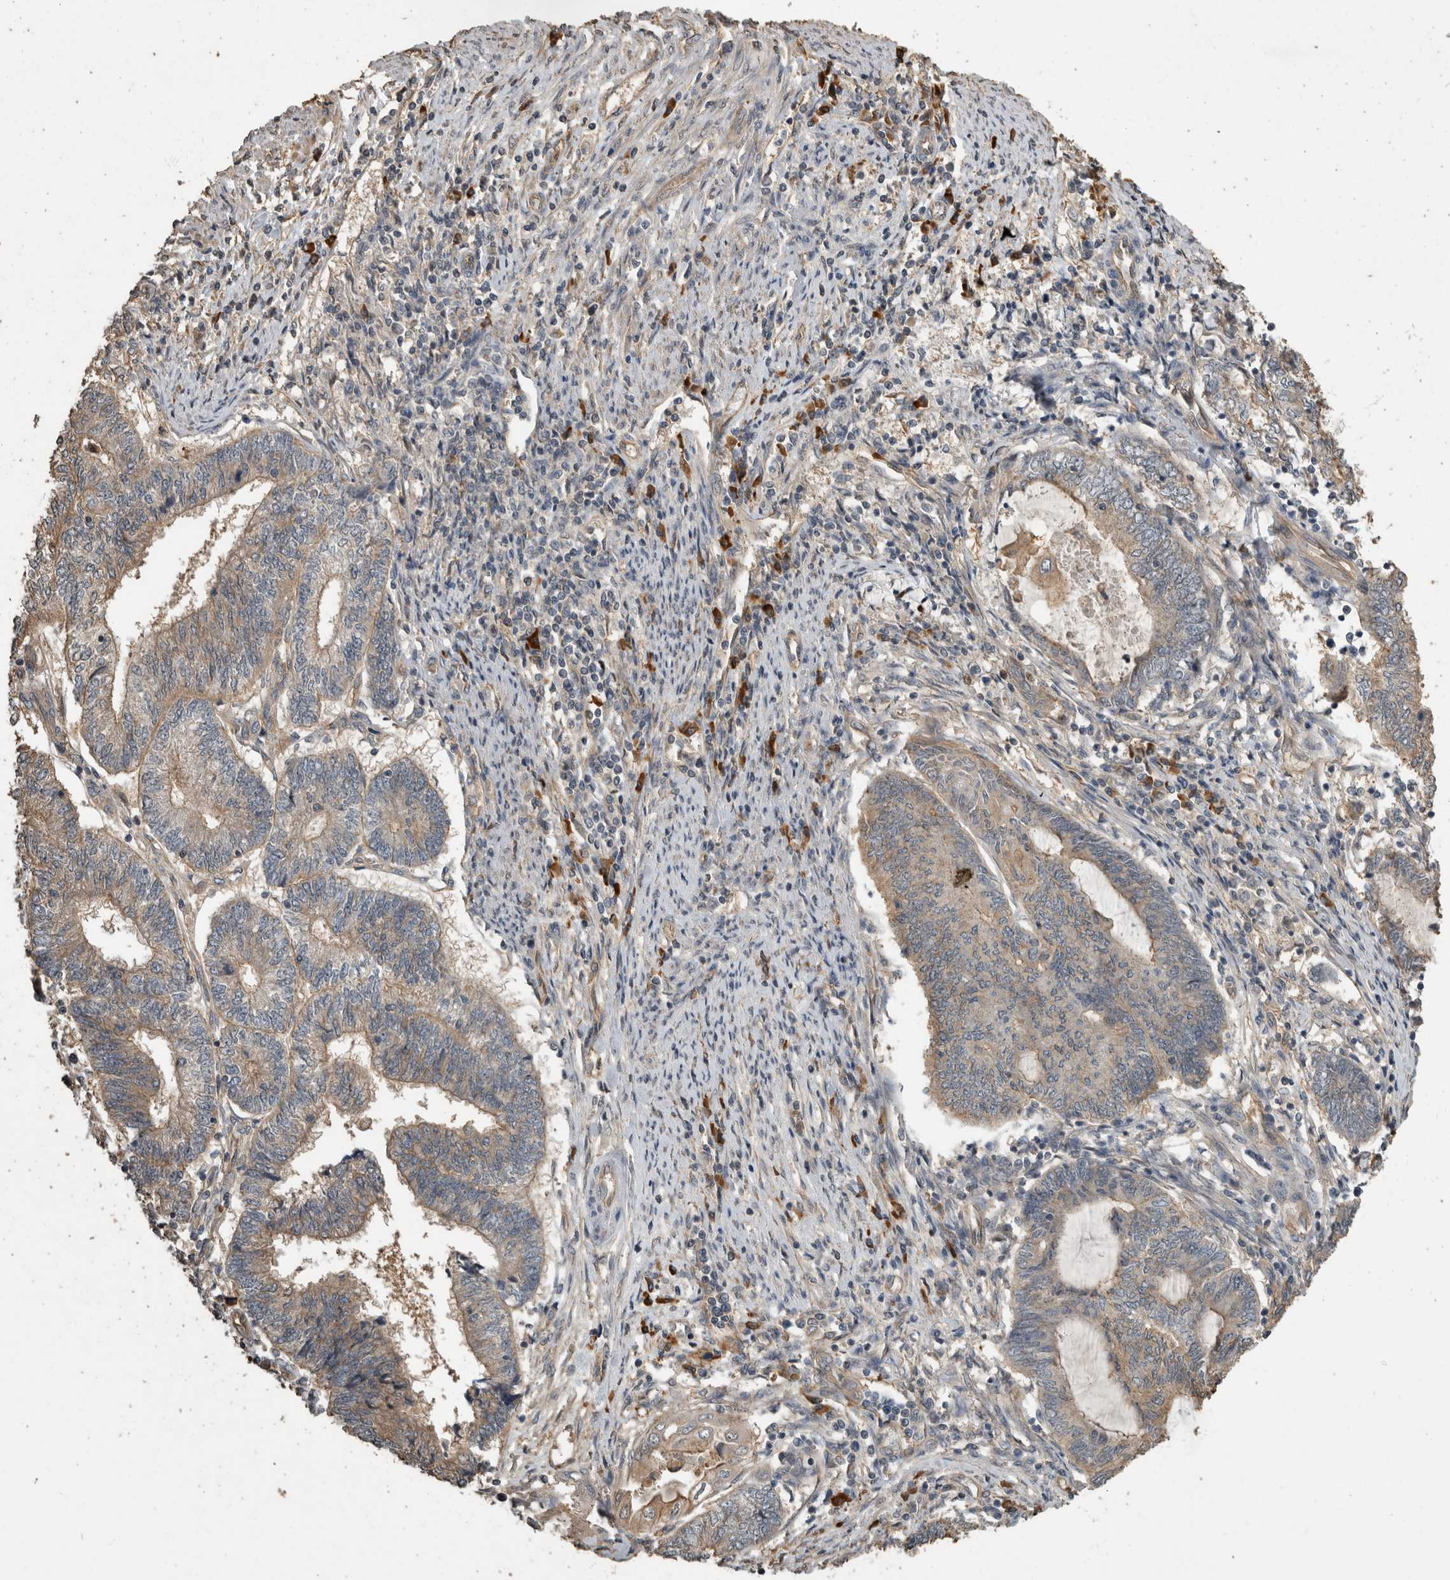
{"staining": {"intensity": "weak", "quantity": ">75%", "location": "cytoplasmic/membranous"}, "tissue": "endometrial cancer", "cell_type": "Tumor cells", "image_type": "cancer", "snomed": [{"axis": "morphology", "description": "Adenocarcinoma, NOS"}, {"axis": "topography", "description": "Uterus"}, {"axis": "topography", "description": "Endometrium"}], "caption": "Tumor cells show weak cytoplasmic/membranous positivity in about >75% of cells in endometrial cancer (adenocarcinoma).", "gene": "RHPN1", "patient": {"sex": "female", "age": 70}}